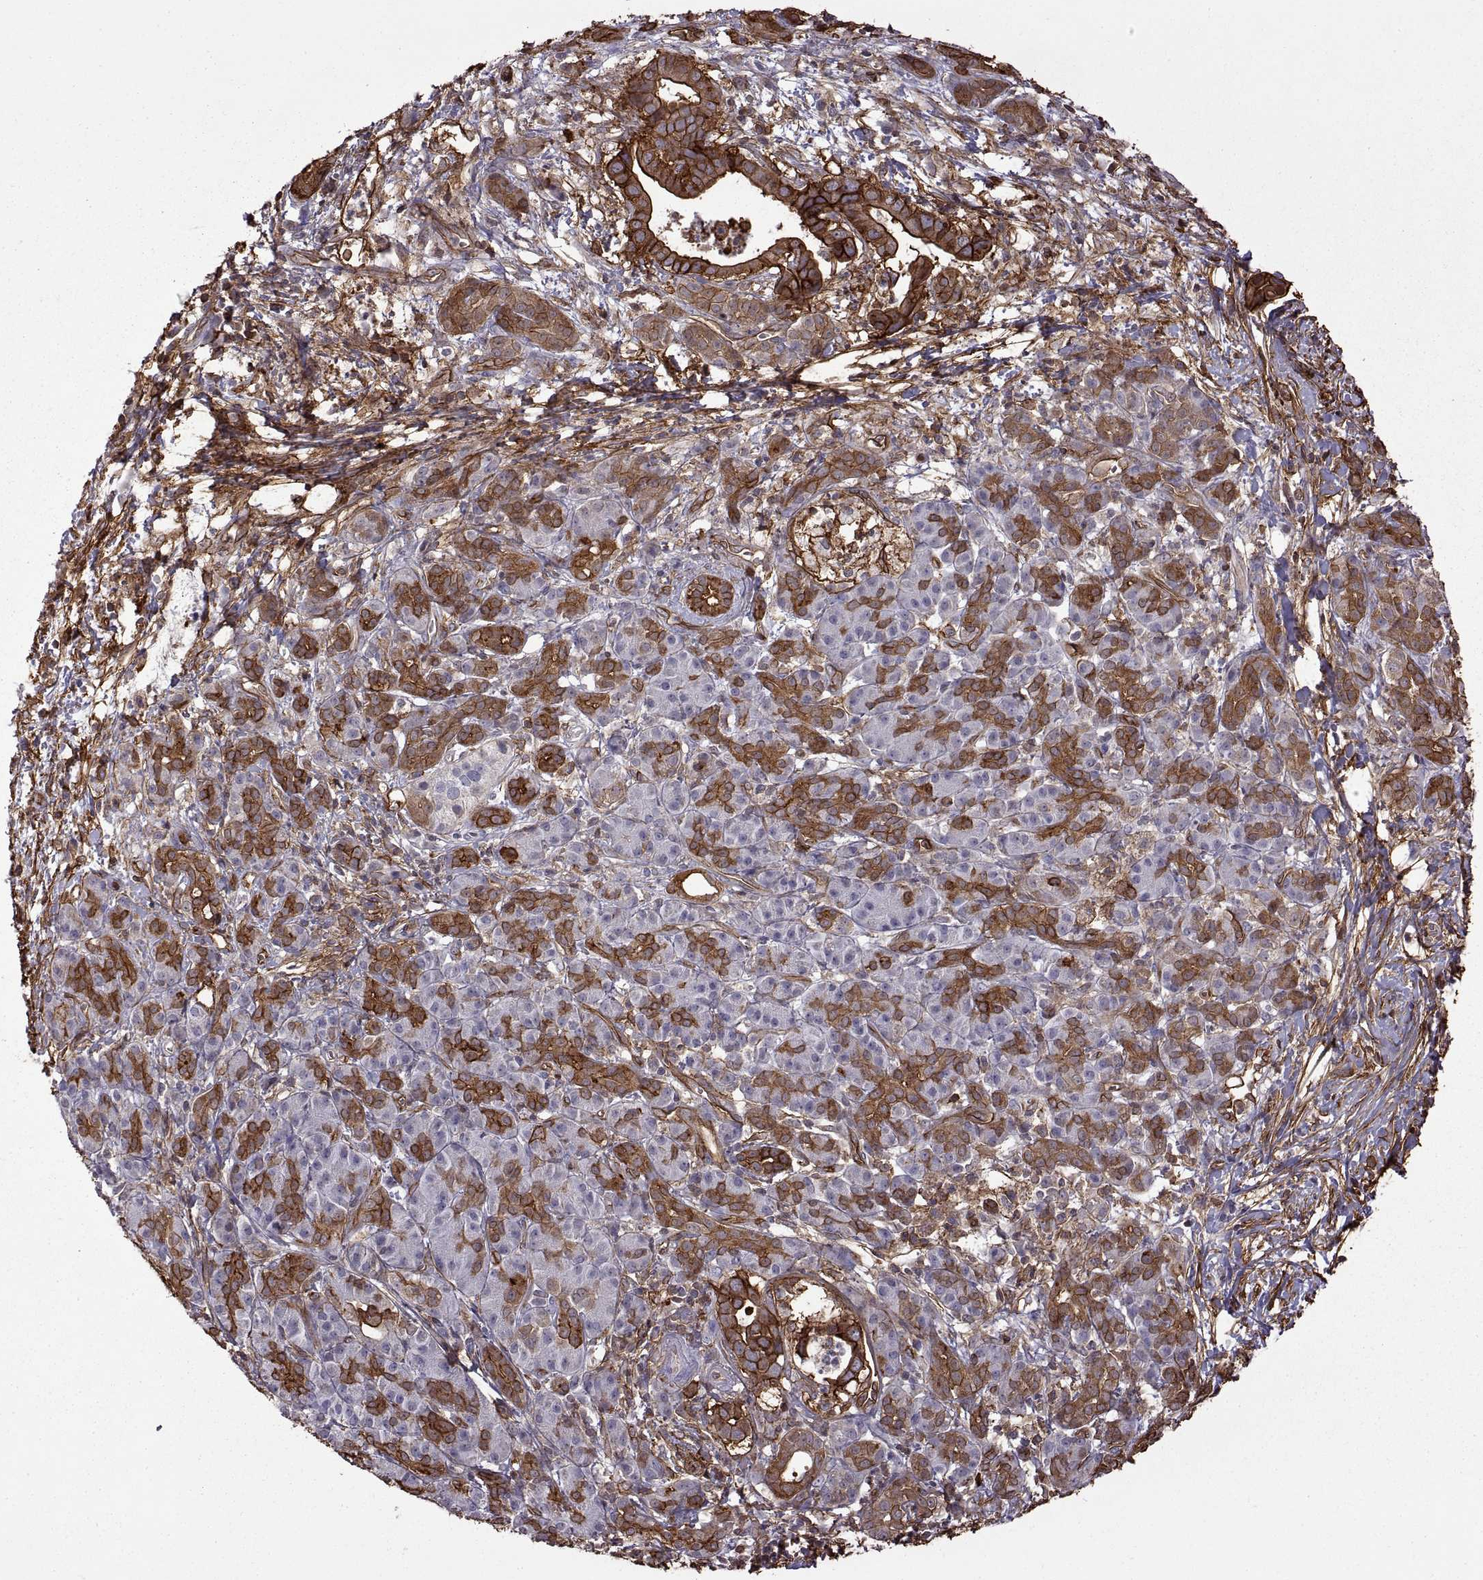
{"staining": {"intensity": "strong", "quantity": "25%-75%", "location": "cytoplasmic/membranous"}, "tissue": "pancreatic cancer", "cell_type": "Tumor cells", "image_type": "cancer", "snomed": [{"axis": "morphology", "description": "Adenocarcinoma, NOS"}, {"axis": "topography", "description": "Pancreas"}], "caption": "Pancreatic adenocarcinoma was stained to show a protein in brown. There is high levels of strong cytoplasmic/membranous positivity in approximately 25%-75% of tumor cells.", "gene": "S100A10", "patient": {"sex": "male", "age": 61}}